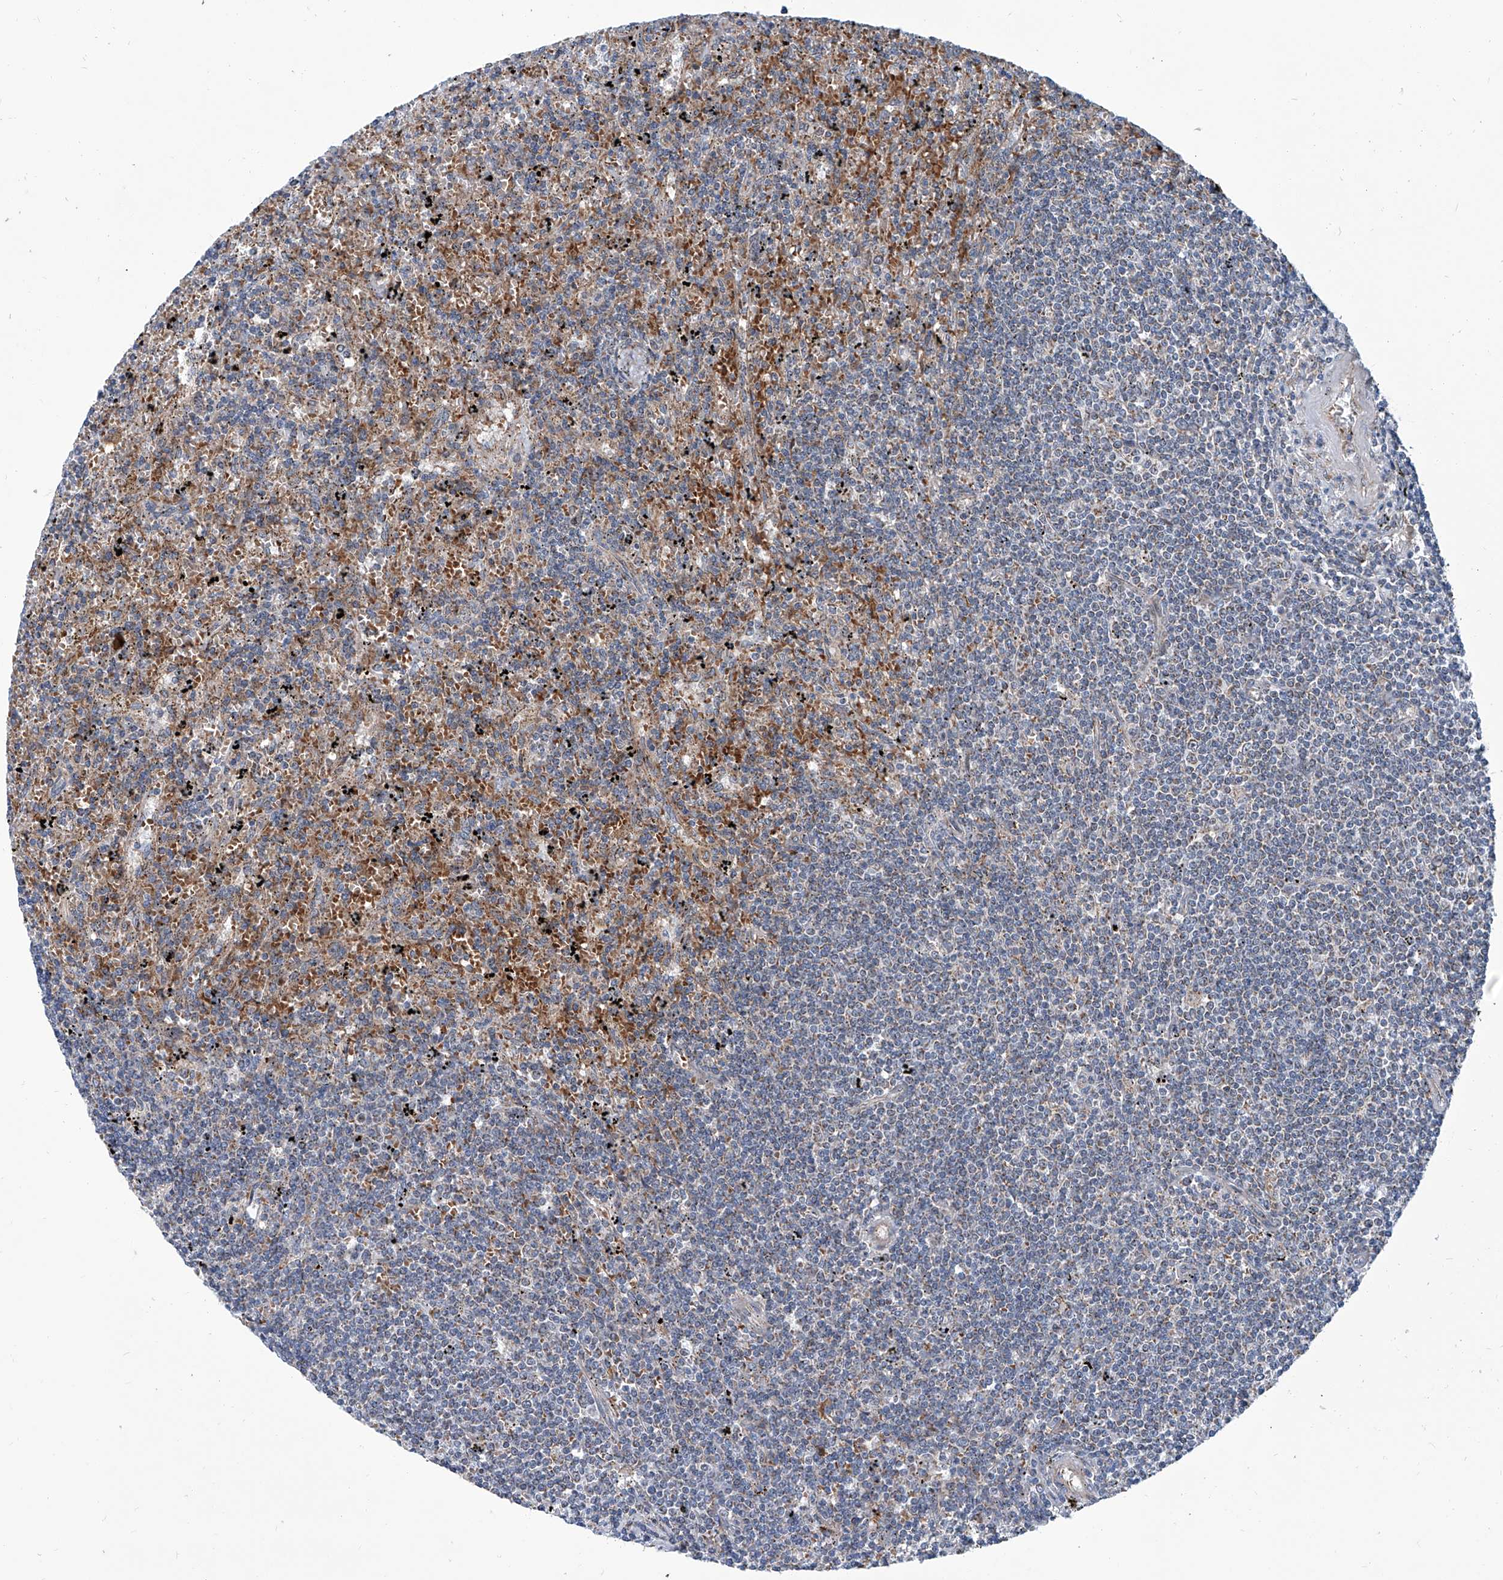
{"staining": {"intensity": "weak", "quantity": "25%-75%", "location": "cytoplasmic/membranous"}, "tissue": "lymphoma", "cell_type": "Tumor cells", "image_type": "cancer", "snomed": [{"axis": "morphology", "description": "Malignant lymphoma, non-Hodgkin's type, Low grade"}, {"axis": "topography", "description": "Spleen"}], "caption": "High-power microscopy captured an immunohistochemistry (IHC) image of malignant lymphoma, non-Hodgkin's type (low-grade), revealing weak cytoplasmic/membranous positivity in about 25%-75% of tumor cells. Using DAB (3,3'-diaminobenzidine) (brown) and hematoxylin (blue) stains, captured at high magnification using brightfield microscopy.", "gene": "USP48", "patient": {"sex": "male", "age": 76}}